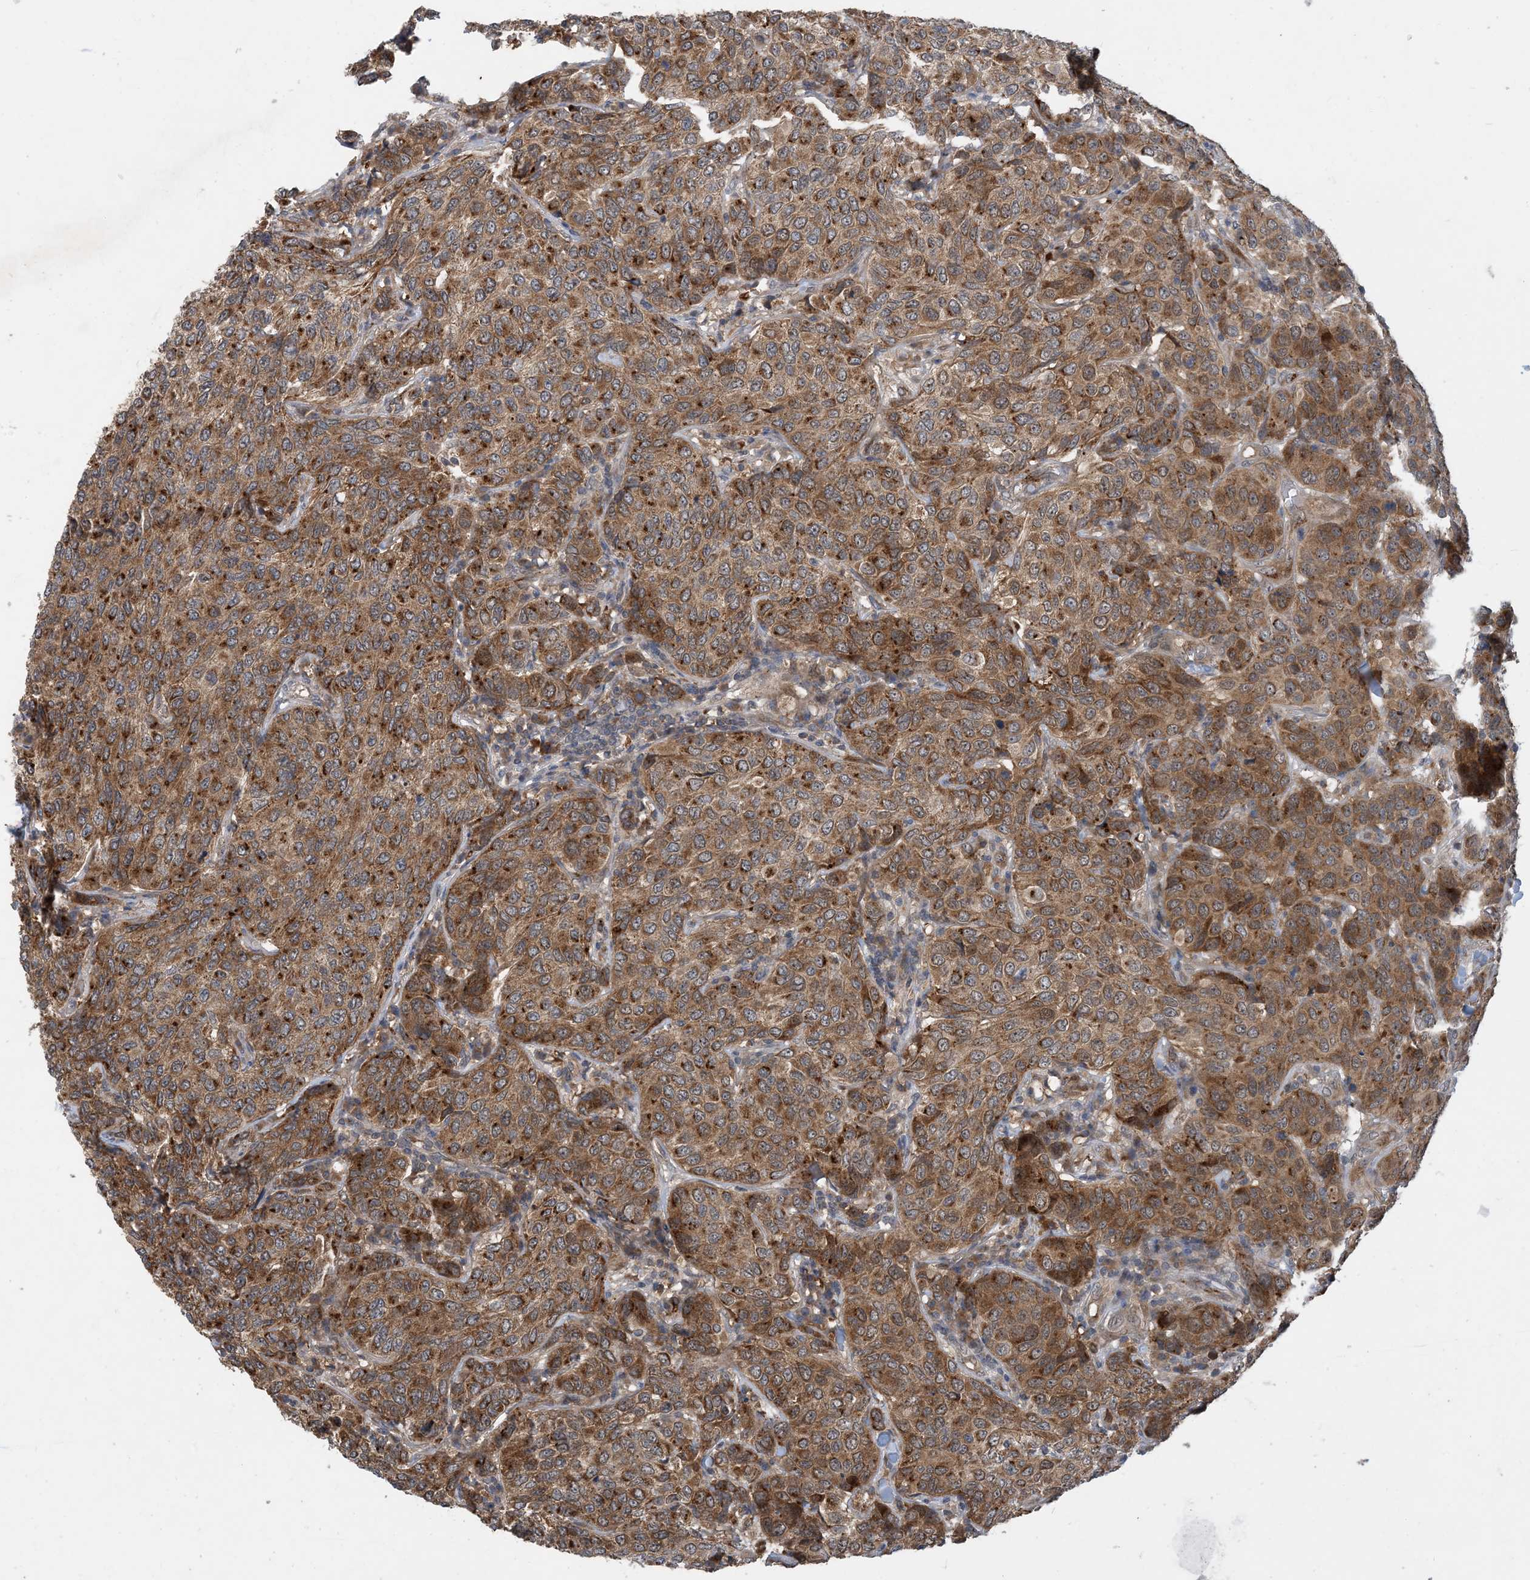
{"staining": {"intensity": "strong", "quantity": ">75%", "location": "cytoplasmic/membranous"}, "tissue": "breast cancer", "cell_type": "Tumor cells", "image_type": "cancer", "snomed": [{"axis": "morphology", "description": "Duct carcinoma"}, {"axis": "topography", "description": "Breast"}], "caption": "A micrograph showing strong cytoplasmic/membranous staining in approximately >75% of tumor cells in infiltrating ductal carcinoma (breast), as visualized by brown immunohistochemical staining.", "gene": "TINAG", "patient": {"sex": "female", "age": 55}}